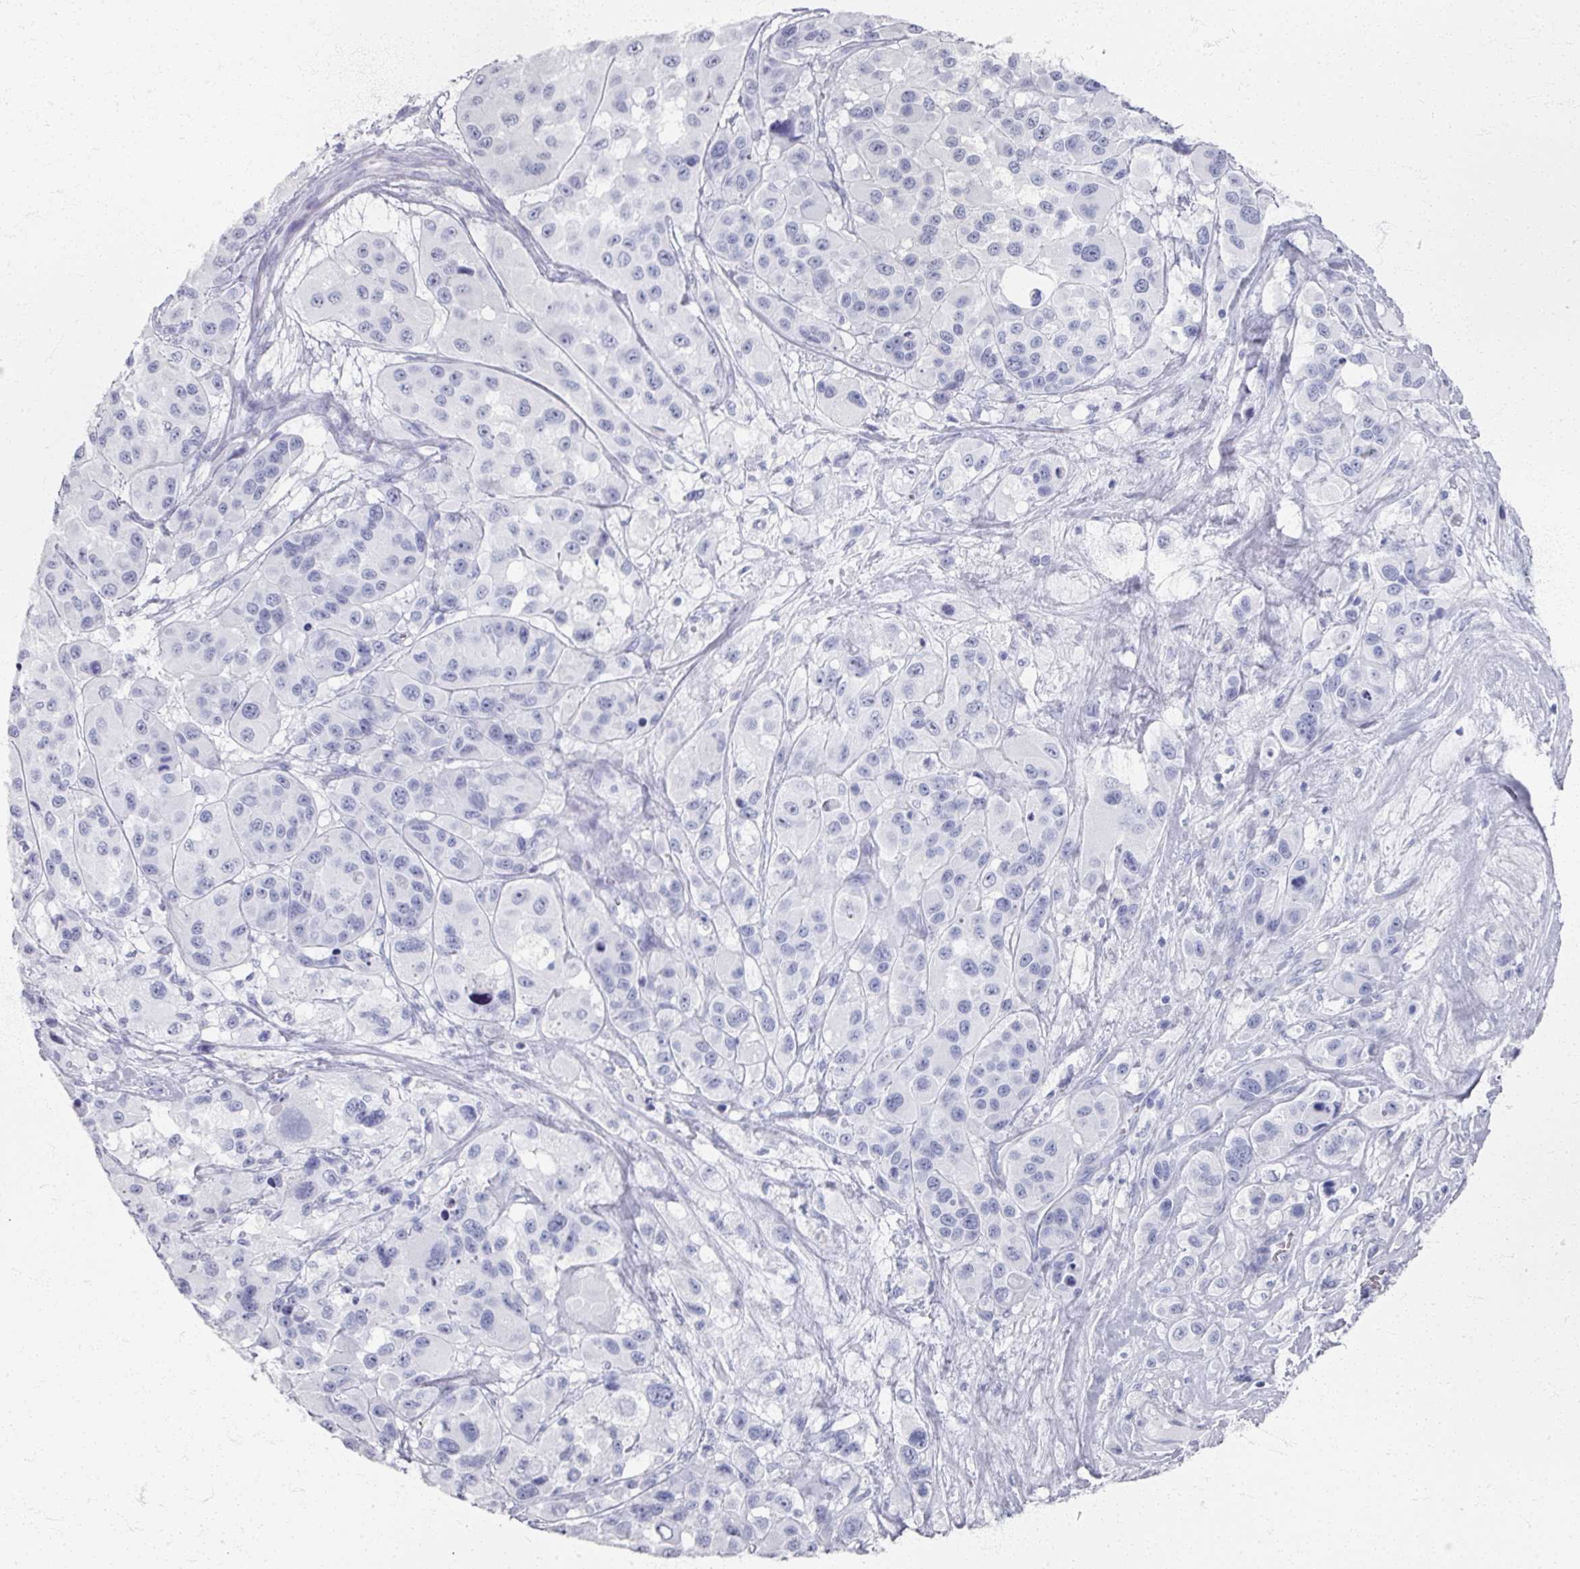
{"staining": {"intensity": "negative", "quantity": "none", "location": "none"}, "tissue": "melanoma", "cell_type": "Tumor cells", "image_type": "cancer", "snomed": [{"axis": "morphology", "description": "Malignant melanoma, Metastatic site"}, {"axis": "topography", "description": "Lymph node"}], "caption": "There is no significant staining in tumor cells of malignant melanoma (metastatic site).", "gene": "PSKH1", "patient": {"sex": "female", "age": 65}}